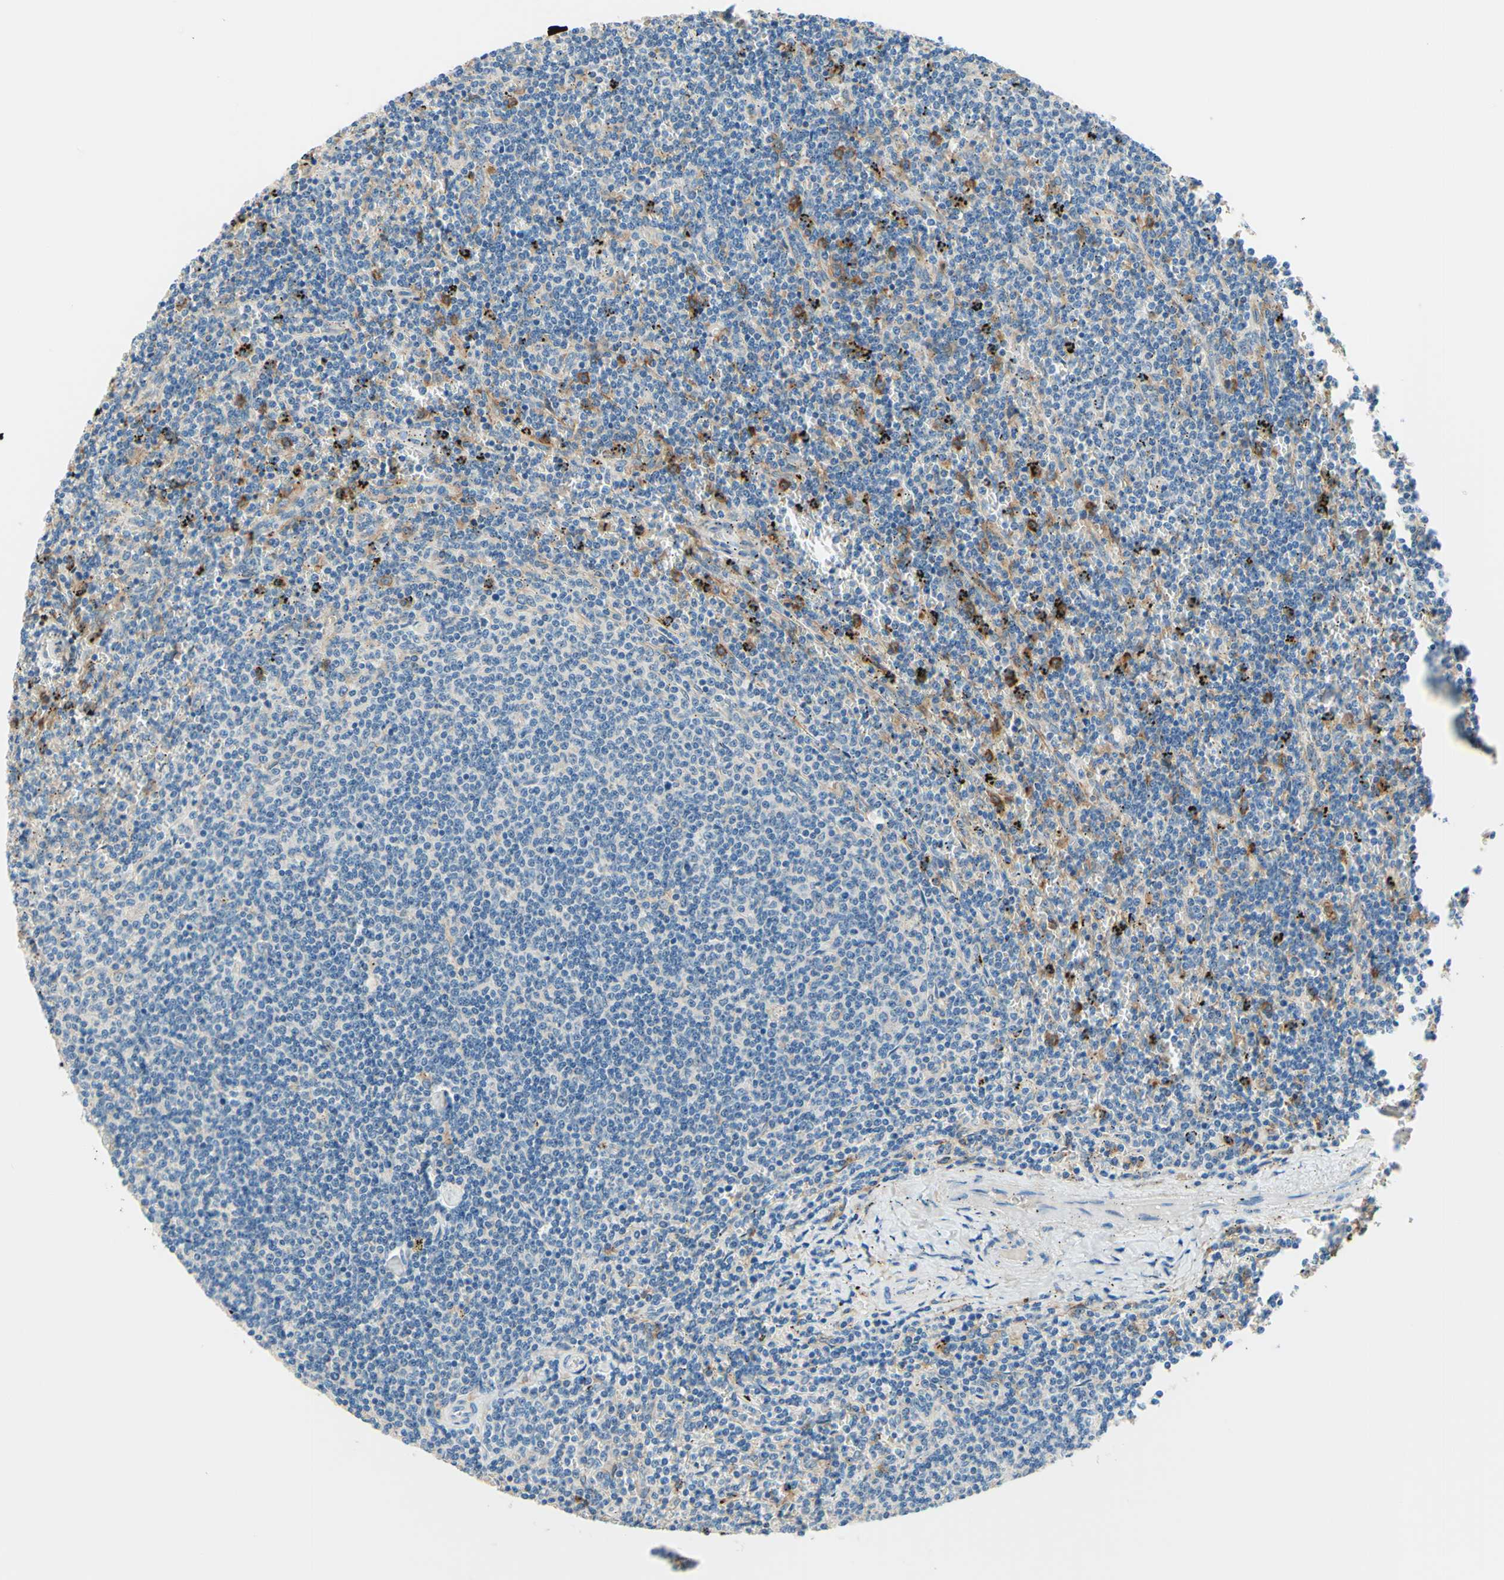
{"staining": {"intensity": "weak", "quantity": "<25%", "location": "cytoplasmic/membranous"}, "tissue": "lymphoma", "cell_type": "Tumor cells", "image_type": "cancer", "snomed": [{"axis": "morphology", "description": "Malignant lymphoma, non-Hodgkin's type, Low grade"}, {"axis": "topography", "description": "Spleen"}], "caption": "Malignant lymphoma, non-Hodgkin's type (low-grade) was stained to show a protein in brown. There is no significant positivity in tumor cells.", "gene": "SIGLEC9", "patient": {"sex": "female", "age": 50}}